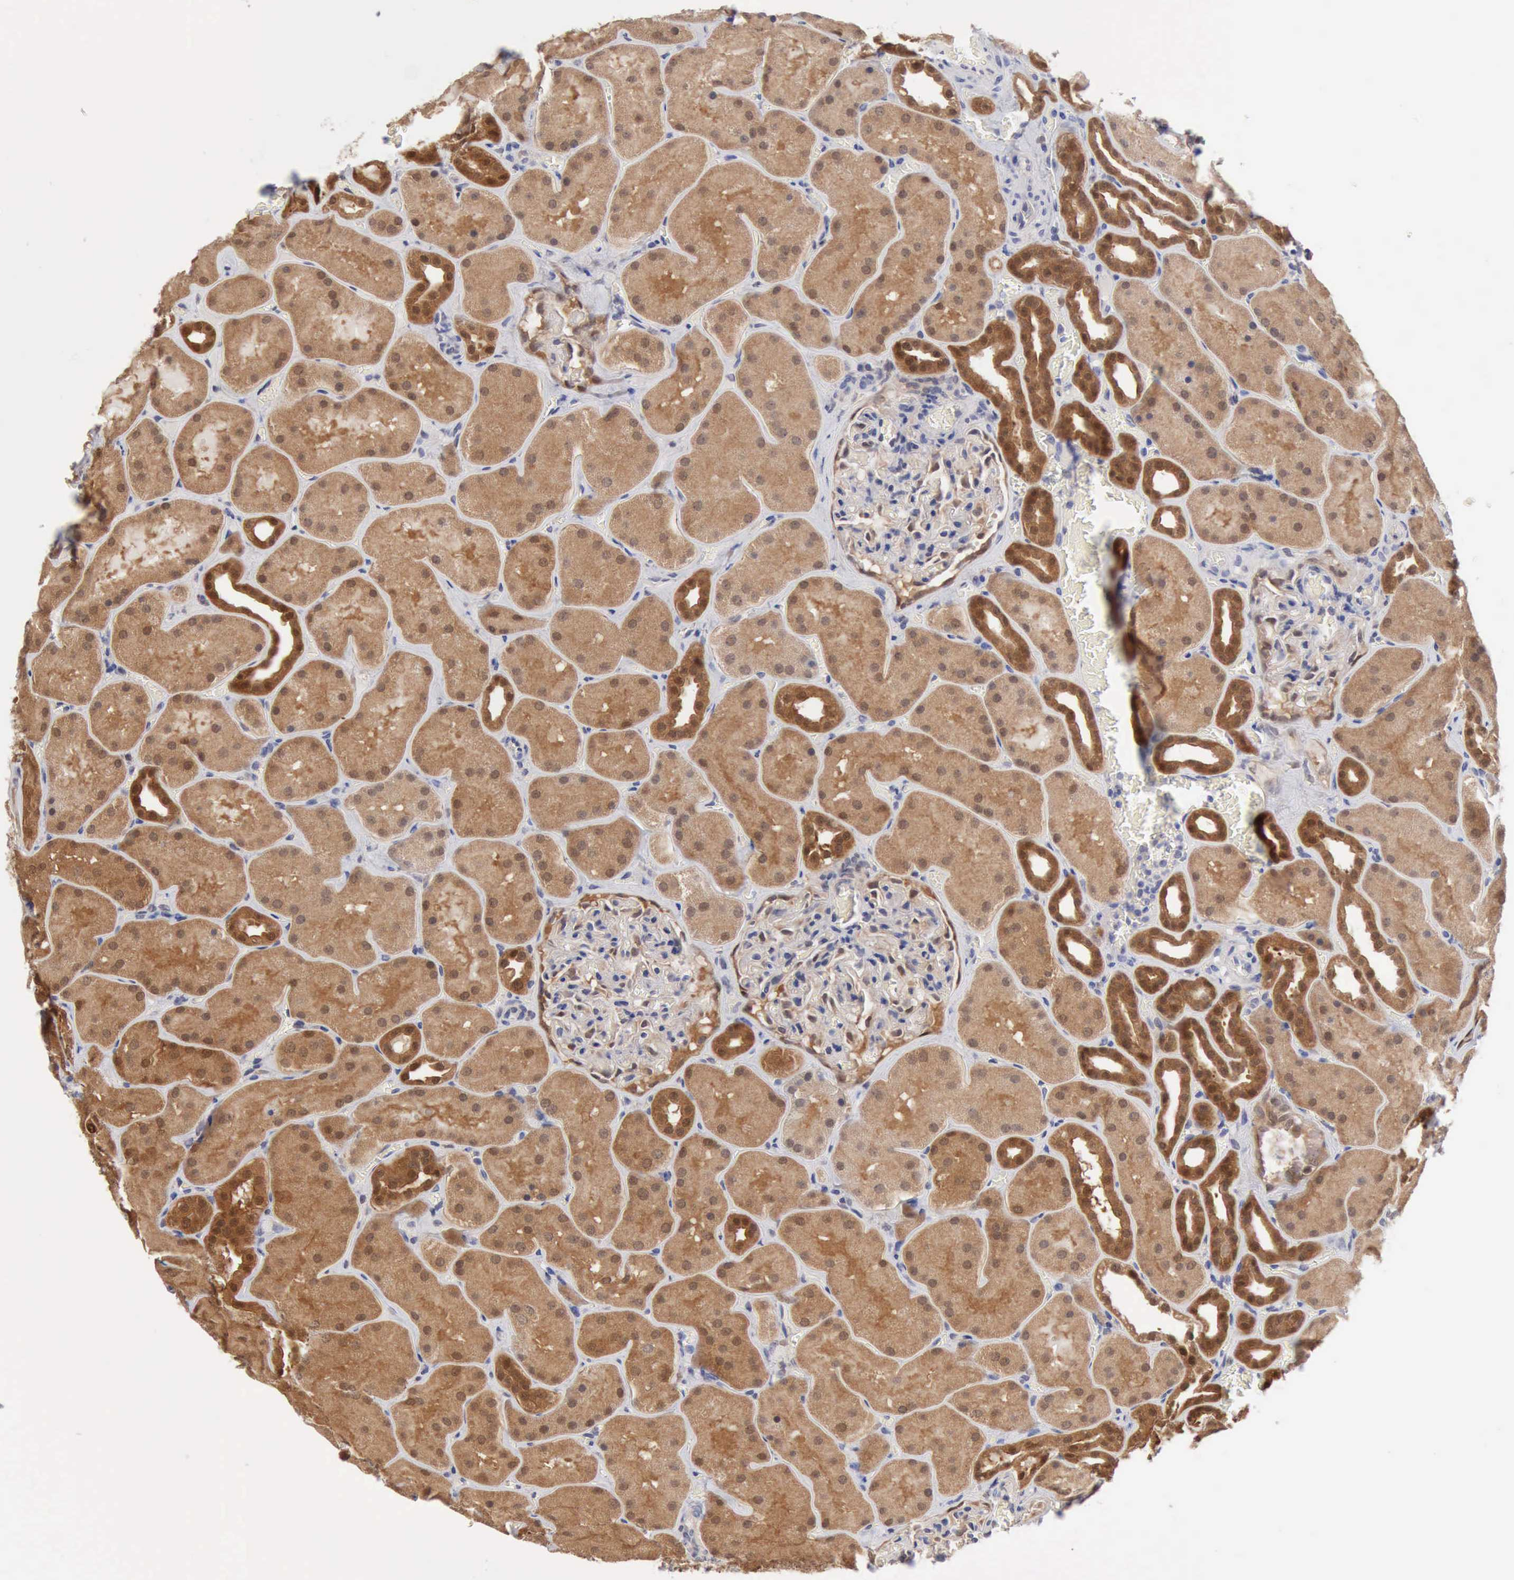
{"staining": {"intensity": "weak", "quantity": "25%-75%", "location": "cytoplasmic/membranous"}, "tissue": "kidney", "cell_type": "Cells in glomeruli", "image_type": "normal", "snomed": [{"axis": "morphology", "description": "Normal tissue, NOS"}, {"axis": "topography", "description": "Kidney"}], "caption": "High-power microscopy captured an immunohistochemistry image of unremarkable kidney, revealing weak cytoplasmic/membranous positivity in approximately 25%-75% of cells in glomeruli. (DAB IHC with brightfield microscopy, high magnification).", "gene": "PTGR2", "patient": {"sex": "male", "age": 28}}